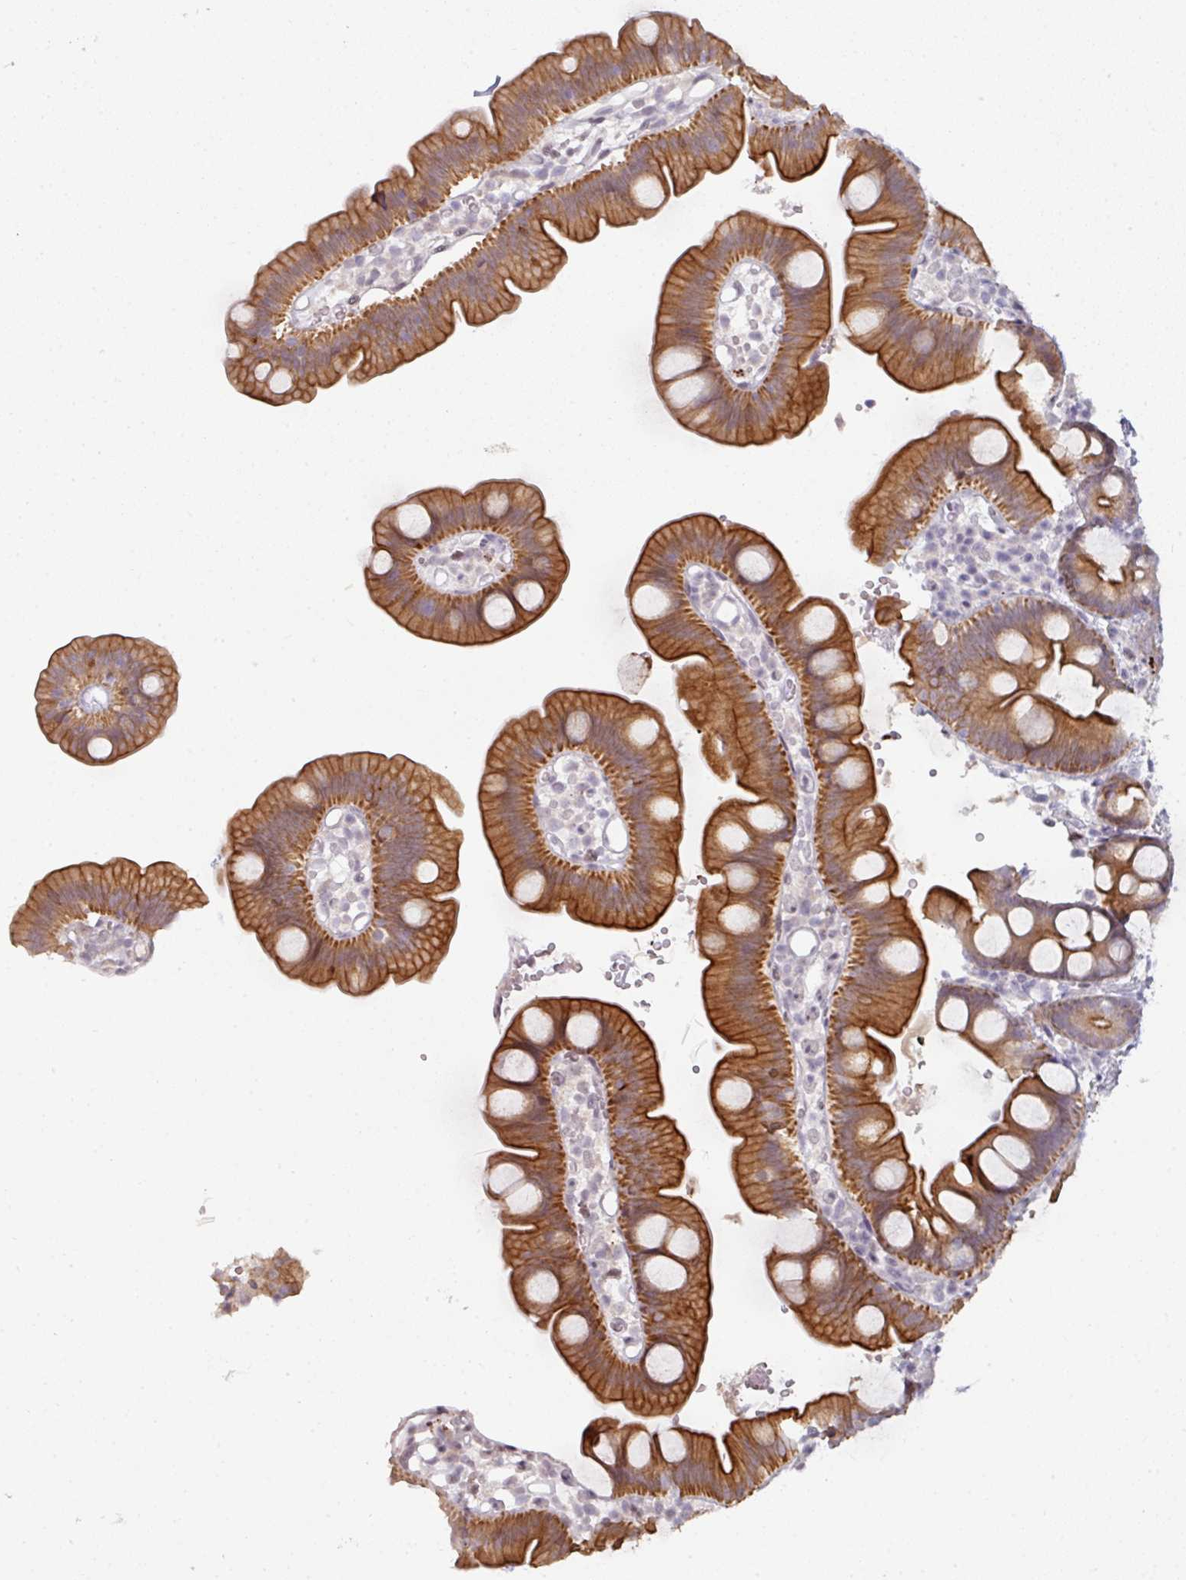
{"staining": {"intensity": "strong", "quantity": ">75%", "location": "cytoplasmic/membranous"}, "tissue": "small intestine", "cell_type": "Glandular cells", "image_type": "normal", "snomed": [{"axis": "morphology", "description": "Normal tissue, NOS"}, {"axis": "topography", "description": "Small intestine"}], "caption": "A brown stain shows strong cytoplasmic/membranous expression of a protein in glandular cells of unremarkable human small intestine. (DAB (3,3'-diaminobenzidine) IHC, brown staining for protein, blue staining for nuclei).", "gene": "GTF2H3", "patient": {"sex": "female", "age": 68}}